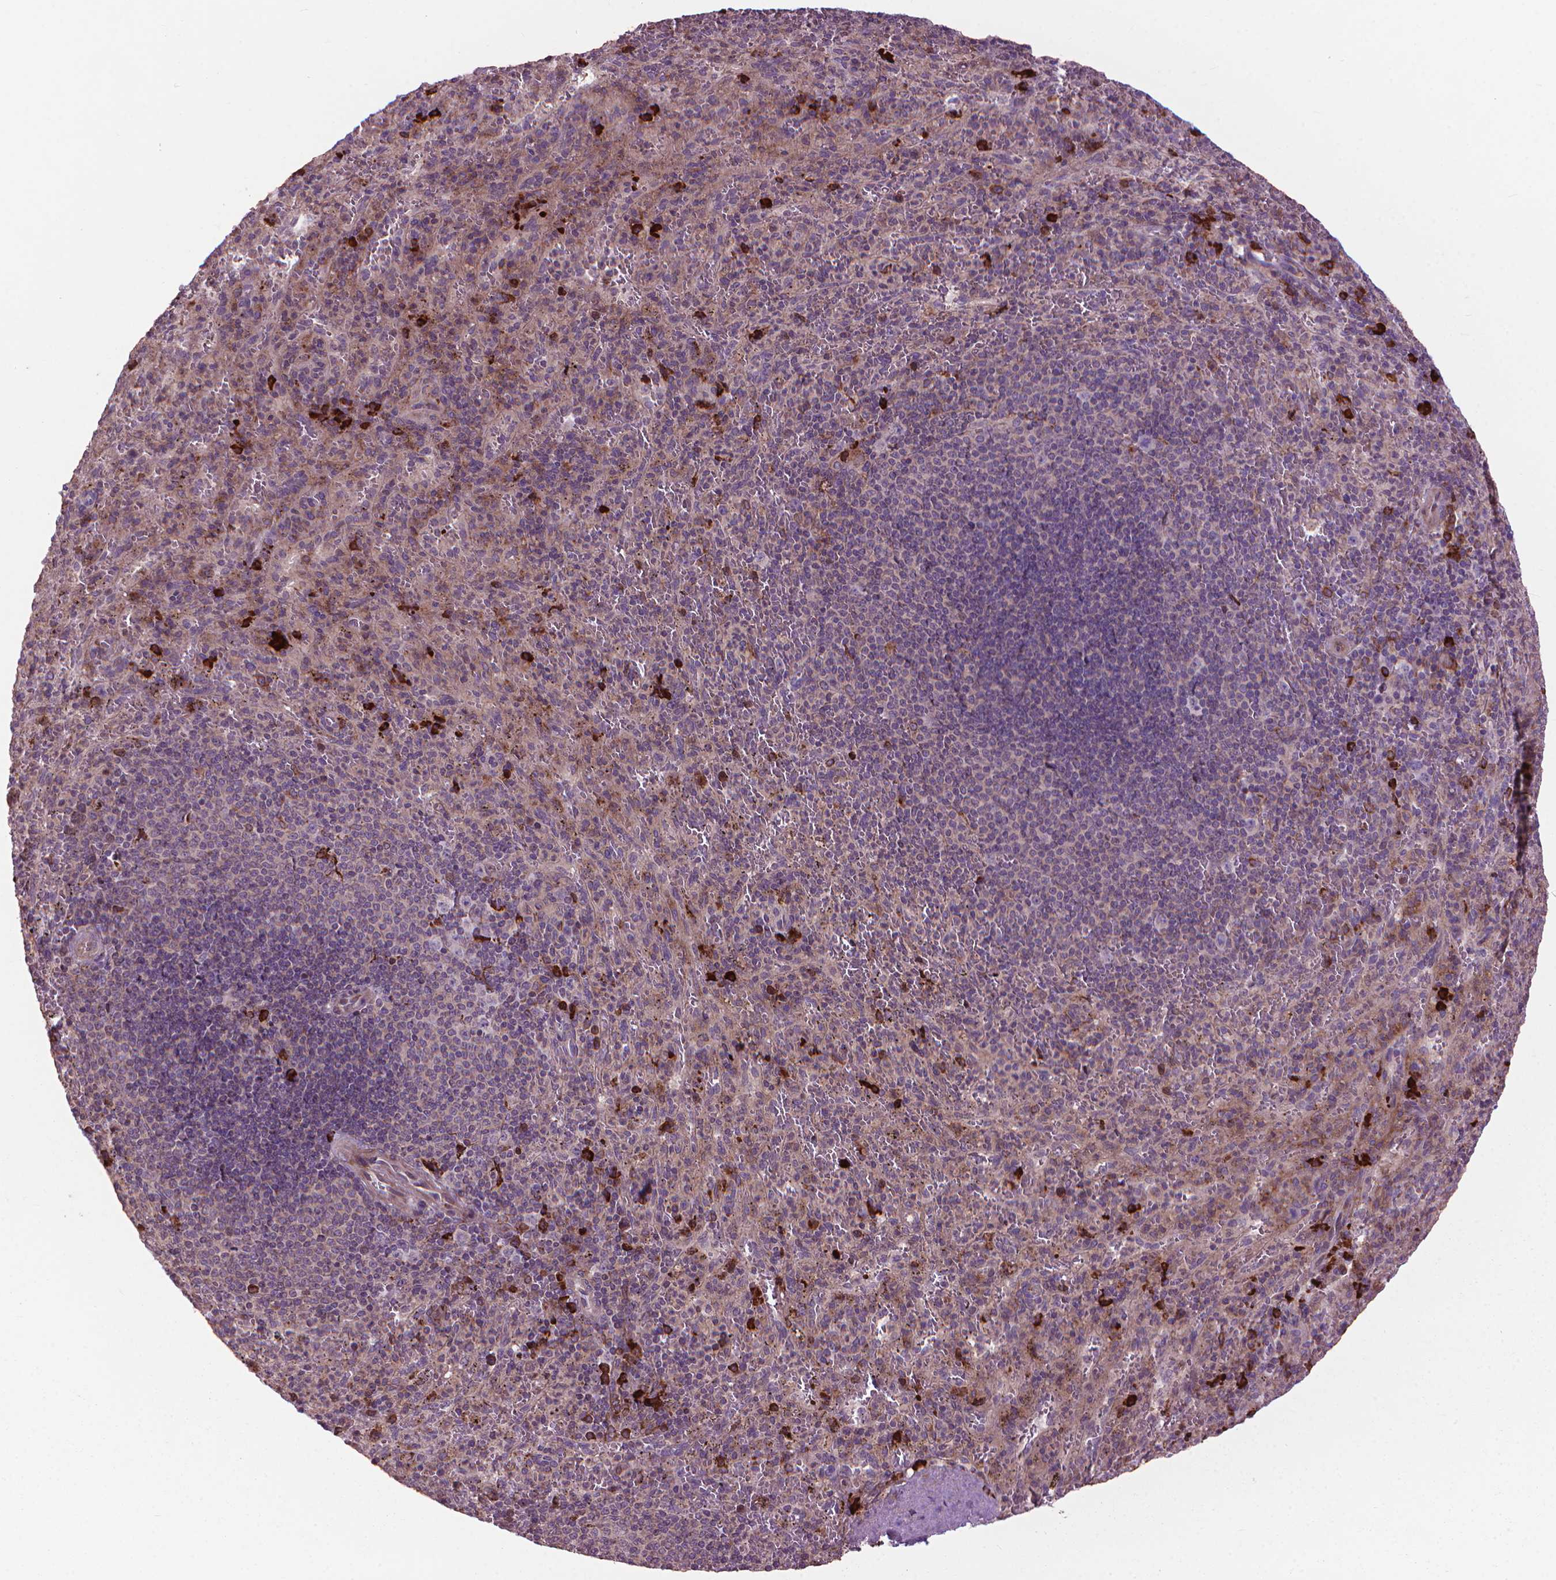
{"staining": {"intensity": "strong", "quantity": "<25%", "location": "cytoplasmic/membranous"}, "tissue": "spleen", "cell_type": "Cells in red pulp", "image_type": "normal", "snomed": [{"axis": "morphology", "description": "Normal tissue, NOS"}, {"axis": "topography", "description": "Spleen"}], "caption": "Normal spleen demonstrates strong cytoplasmic/membranous expression in about <25% of cells in red pulp.", "gene": "MYH14", "patient": {"sex": "male", "age": 57}}